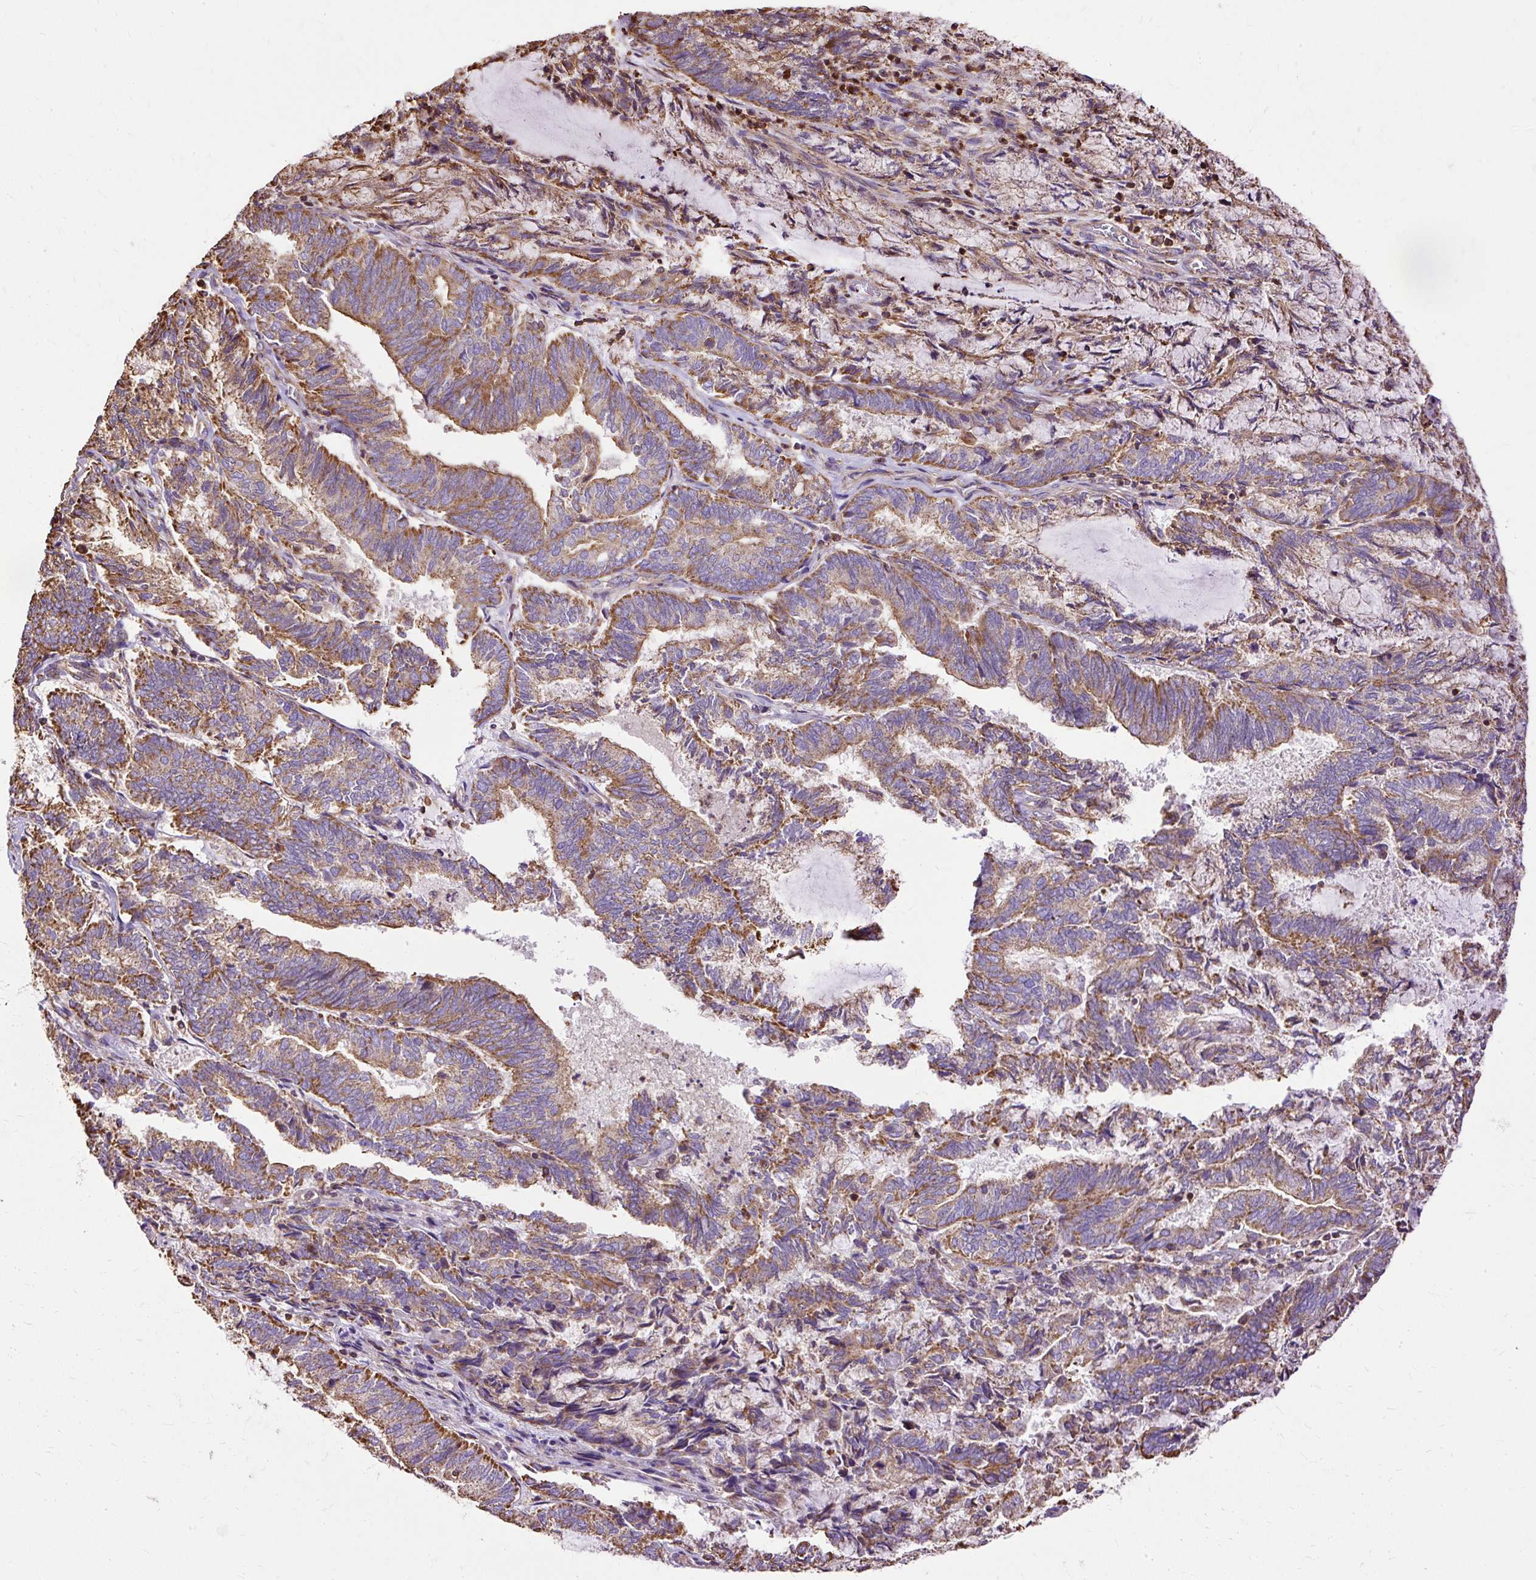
{"staining": {"intensity": "strong", "quantity": "25%-75%", "location": "cytoplasmic/membranous"}, "tissue": "endometrial cancer", "cell_type": "Tumor cells", "image_type": "cancer", "snomed": [{"axis": "morphology", "description": "Adenocarcinoma, NOS"}, {"axis": "topography", "description": "Endometrium"}], "caption": "Endometrial adenocarcinoma tissue shows strong cytoplasmic/membranous positivity in about 25%-75% of tumor cells (IHC, brightfield microscopy, high magnification).", "gene": "KLHL11", "patient": {"sex": "female", "age": 80}}